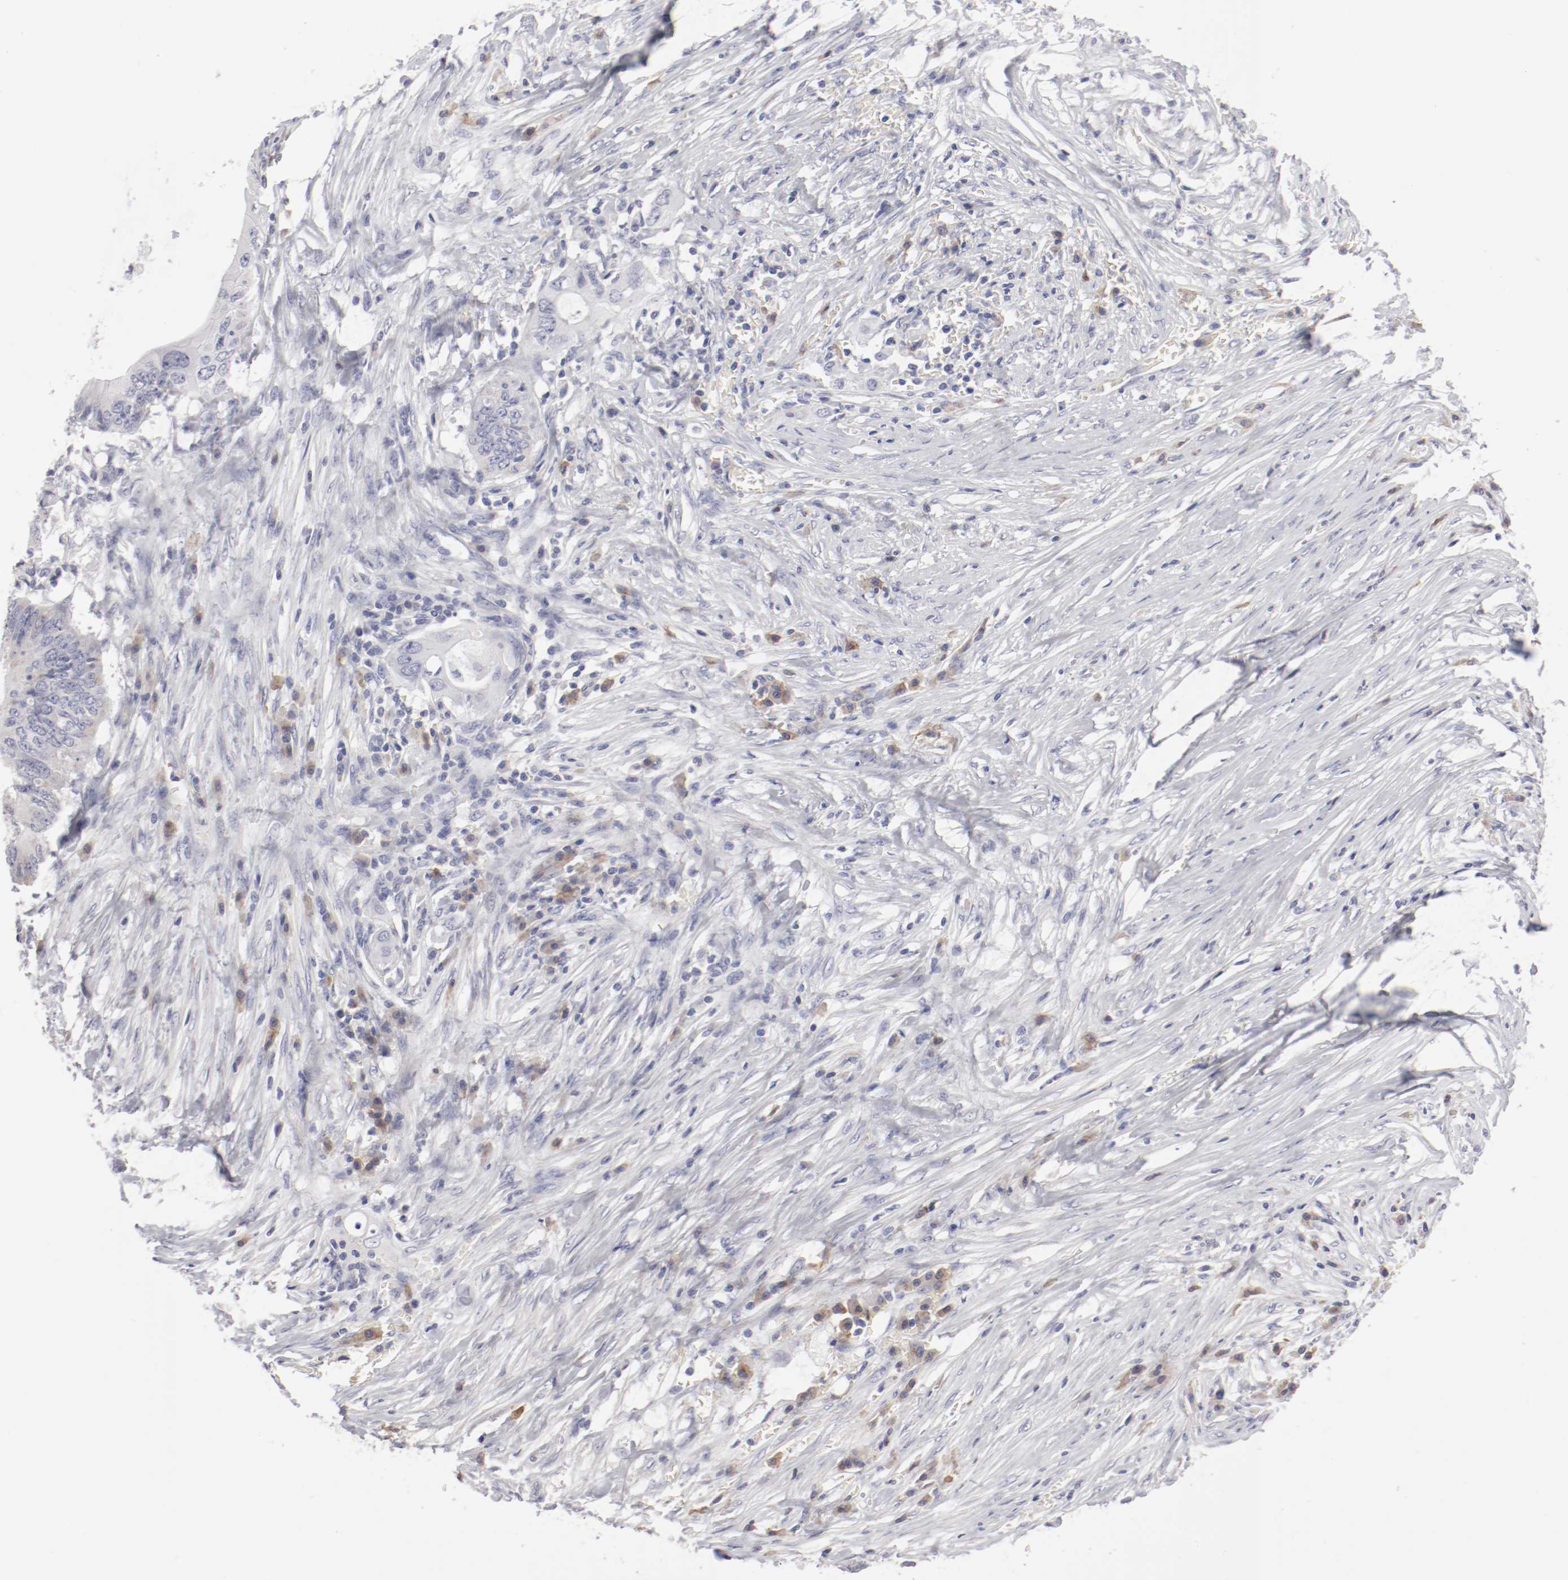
{"staining": {"intensity": "weak", "quantity": "<25%", "location": "cytoplasmic/membranous"}, "tissue": "colorectal cancer", "cell_type": "Tumor cells", "image_type": "cancer", "snomed": [{"axis": "morphology", "description": "Adenocarcinoma, NOS"}, {"axis": "topography", "description": "Colon"}], "caption": "High power microscopy histopathology image of an IHC histopathology image of adenocarcinoma (colorectal), revealing no significant expression in tumor cells. (Brightfield microscopy of DAB (3,3'-diaminobenzidine) IHC at high magnification).", "gene": "LAX1", "patient": {"sex": "male", "age": 71}}